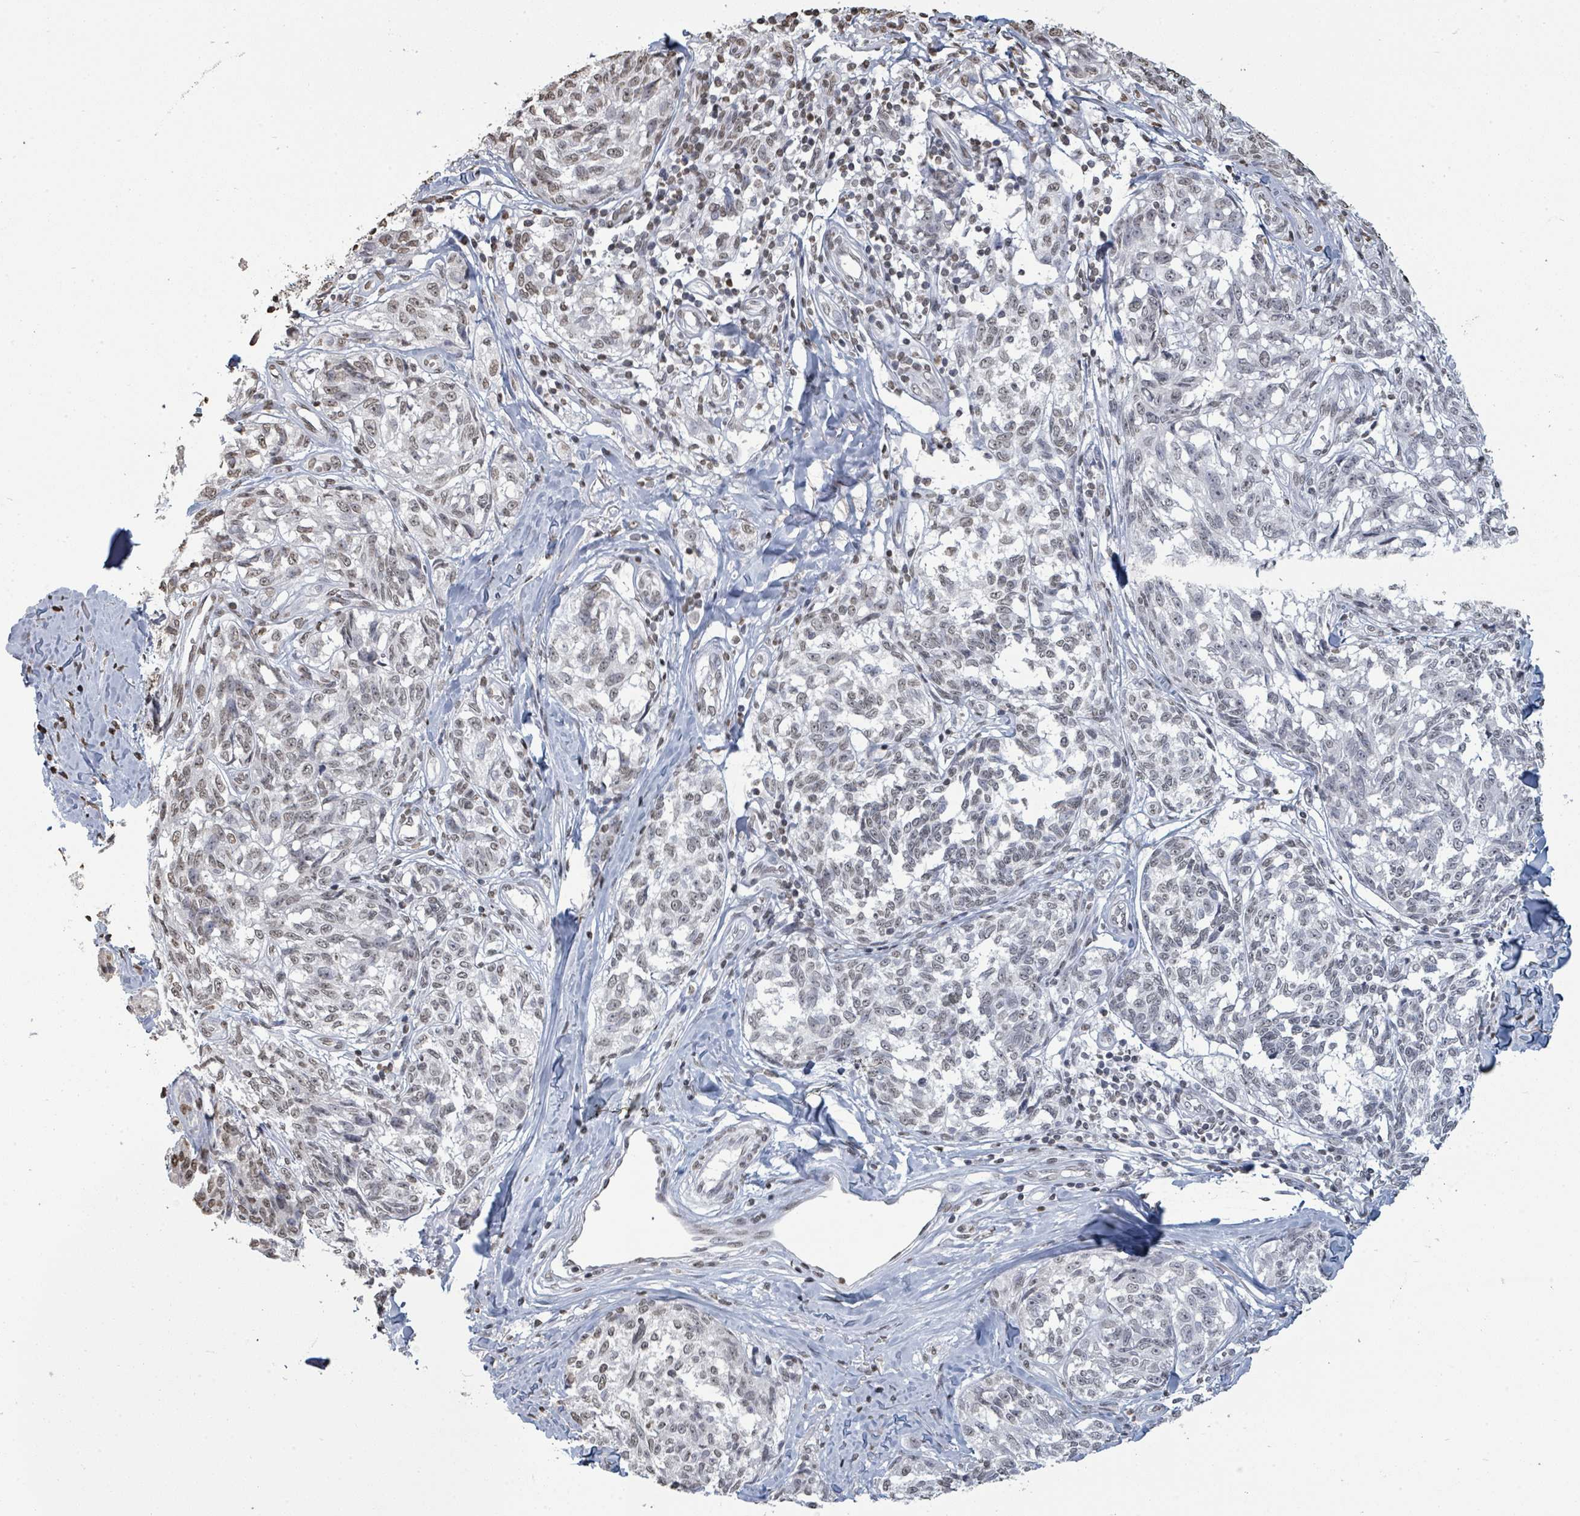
{"staining": {"intensity": "weak", "quantity": "<25%", "location": "nuclear"}, "tissue": "melanoma", "cell_type": "Tumor cells", "image_type": "cancer", "snomed": [{"axis": "morphology", "description": "Normal tissue, NOS"}, {"axis": "morphology", "description": "Malignant melanoma, NOS"}, {"axis": "topography", "description": "Skin"}], "caption": "There is no significant positivity in tumor cells of malignant melanoma. The staining was performed using DAB (3,3'-diaminobenzidine) to visualize the protein expression in brown, while the nuclei were stained in blue with hematoxylin (Magnification: 20x).", "gene": "MRPS12", "patient": {"sex": "female", "age": 64}}